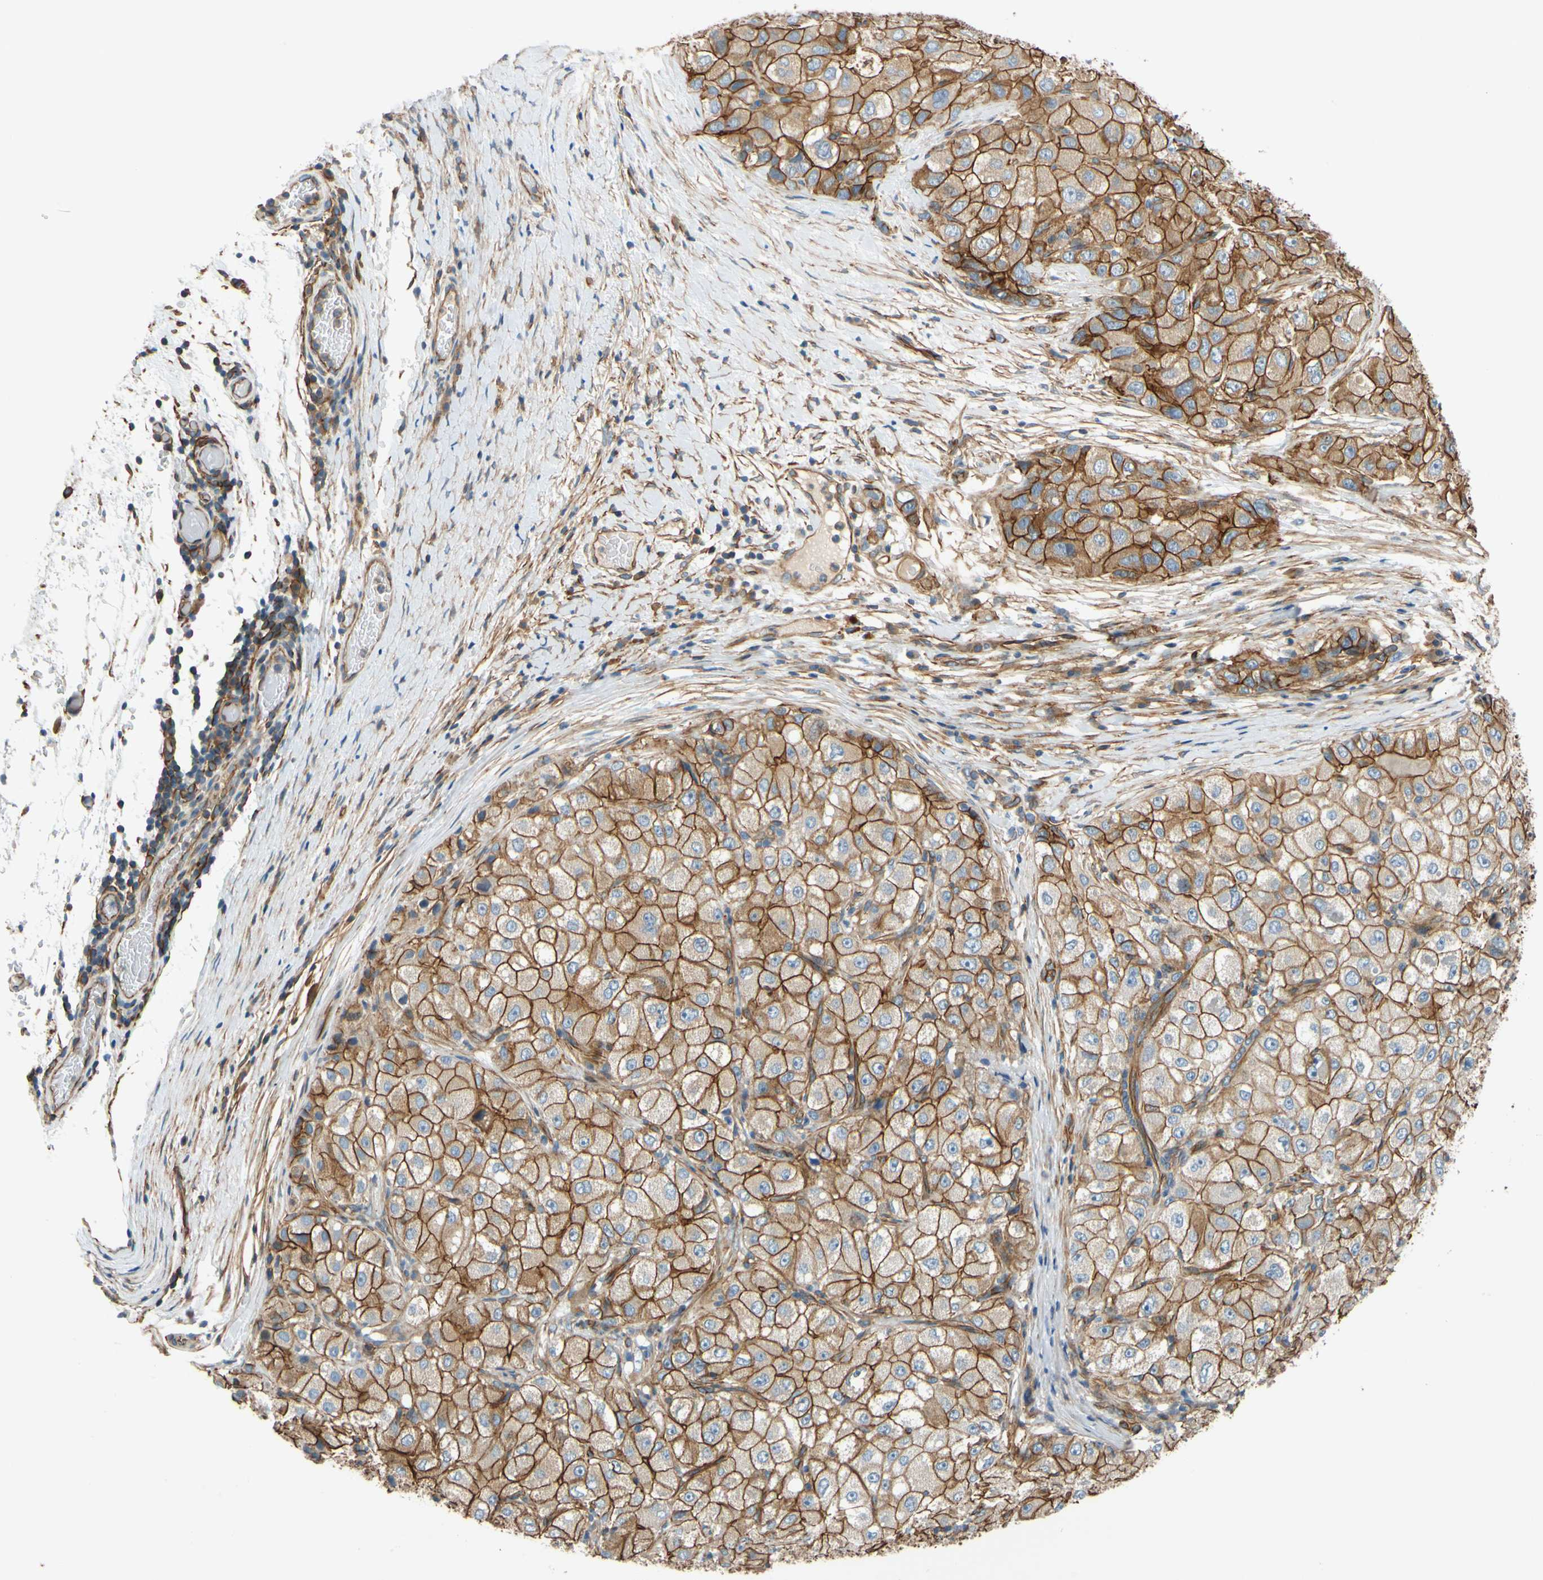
{"staining": {"intensity": "strong", "quantity": ">75%", "location": "cytoplasmic/membranous"}, "tissue": "liver cancer", "cell_type": "Tumor cells", "image_type": "cancer", "snomed": [{"axis": "morphology", "description": "Carcinoma, Hepatocellular, NOS"}, {"axis": "topography", "description": "Liver"}], "caption": "Human liver cancer (hepatocellular carcinoma) stained with a brown dye shows strong cytoplasmic/membranous positive positivity in approximately >75% of tumor cells.", "gene": "SPTAN1", "patient": {"sex": "male", "age": 80}}